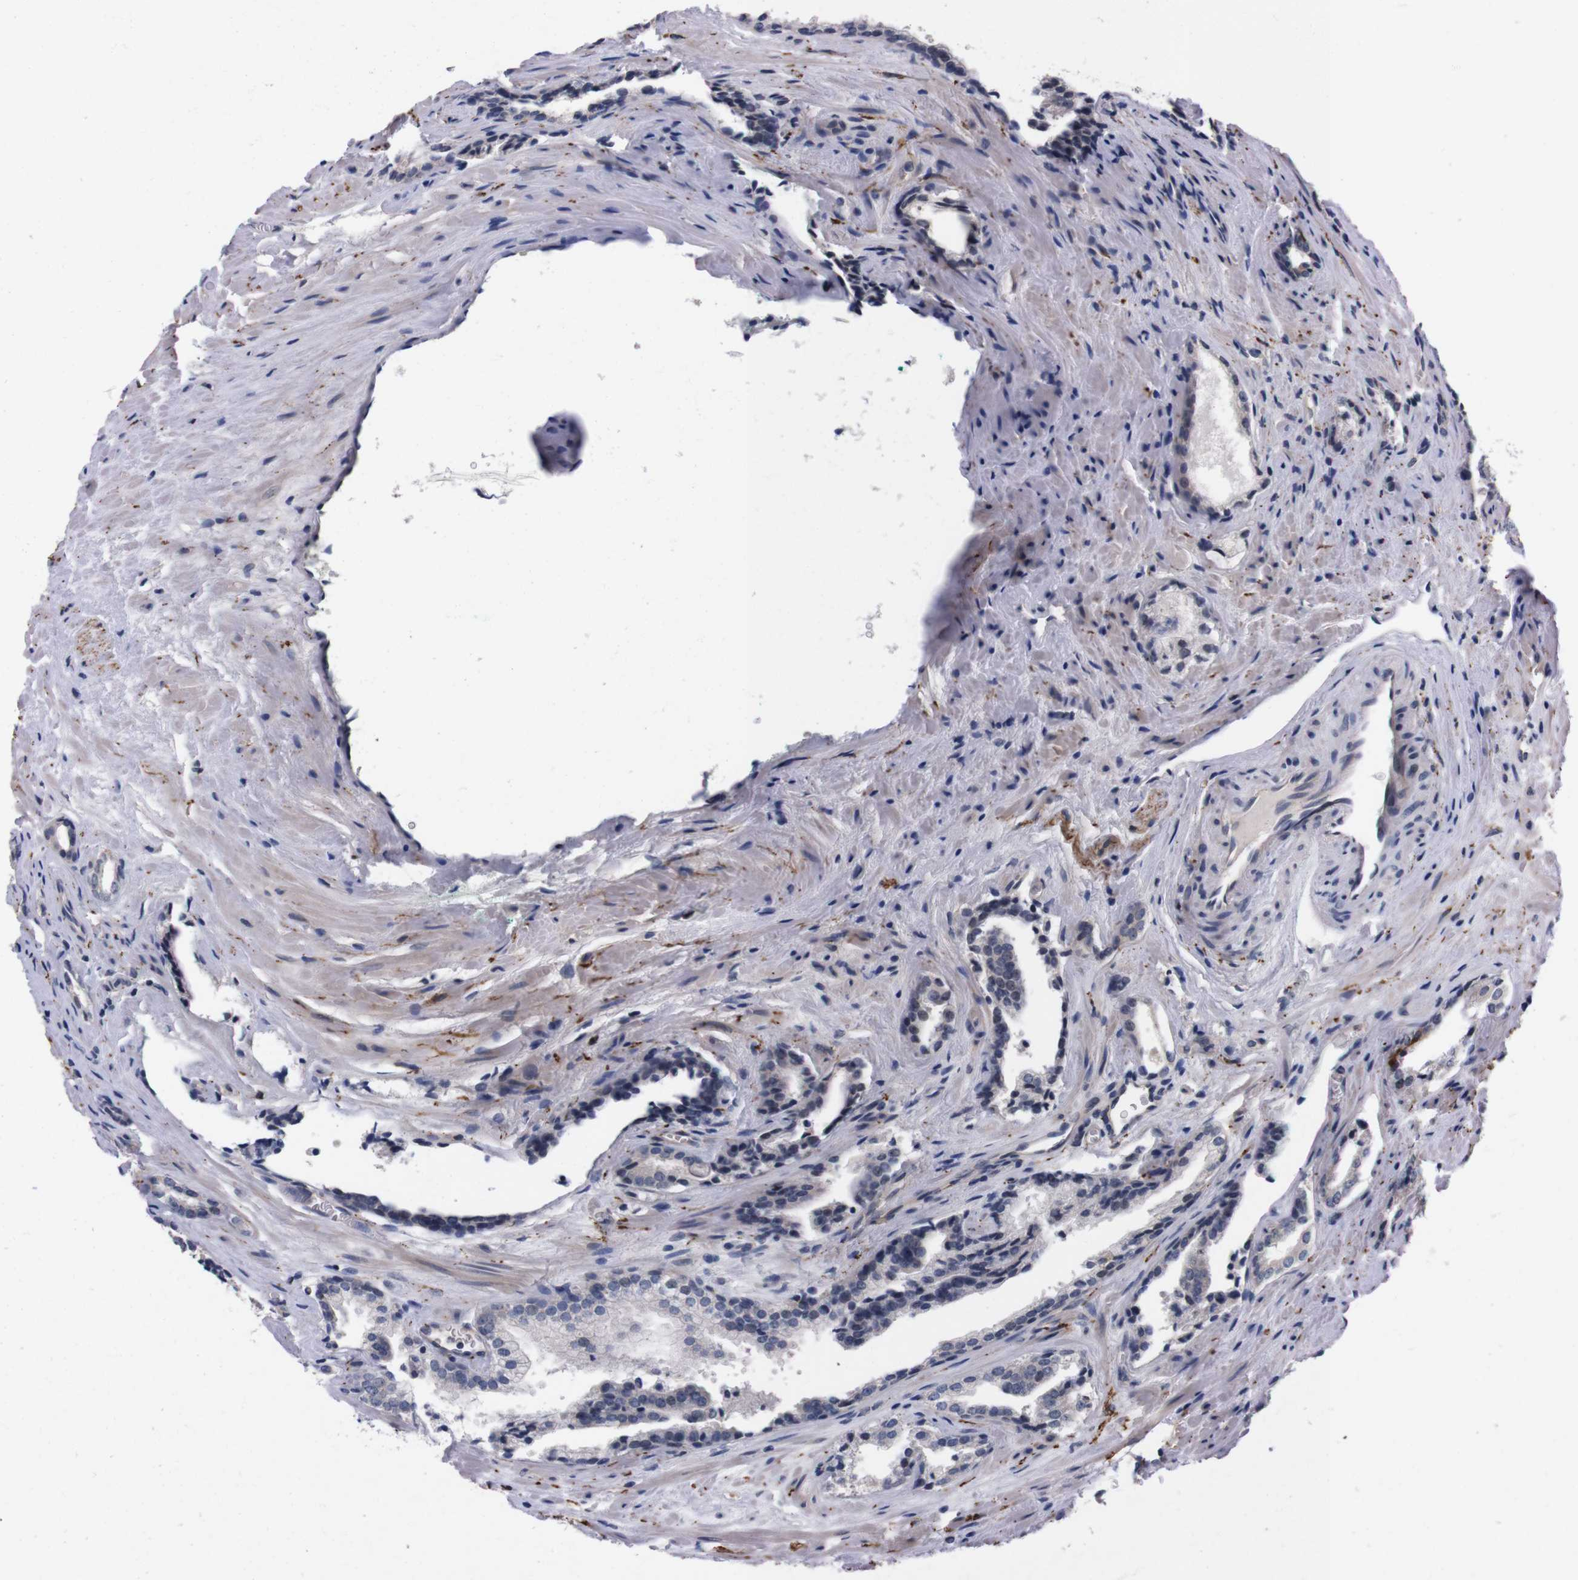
{"staining": {"intensity": "negative", "quantity": "none", "location": "none"}, "tissue": "prostate cancer", "cell_type": "Tumor cells", "image_type": "cancer", "snomed": [{"axis": "morphology", "description": "Adenocarcinoma, Low grade"}, {"axis": "topography", "description": "Prostate"}], "caption": "High magnification brightfield microscopy of low-grade adenocarcinoma (prostate) stained with DAB (3,3'-diaminobenzidine) (brown) and counterstained with hematoxylin (blue): tumor cells show no significant expression.", "gene": "TNFRSF21", "patient": {"sex": "male", "age": 60}}